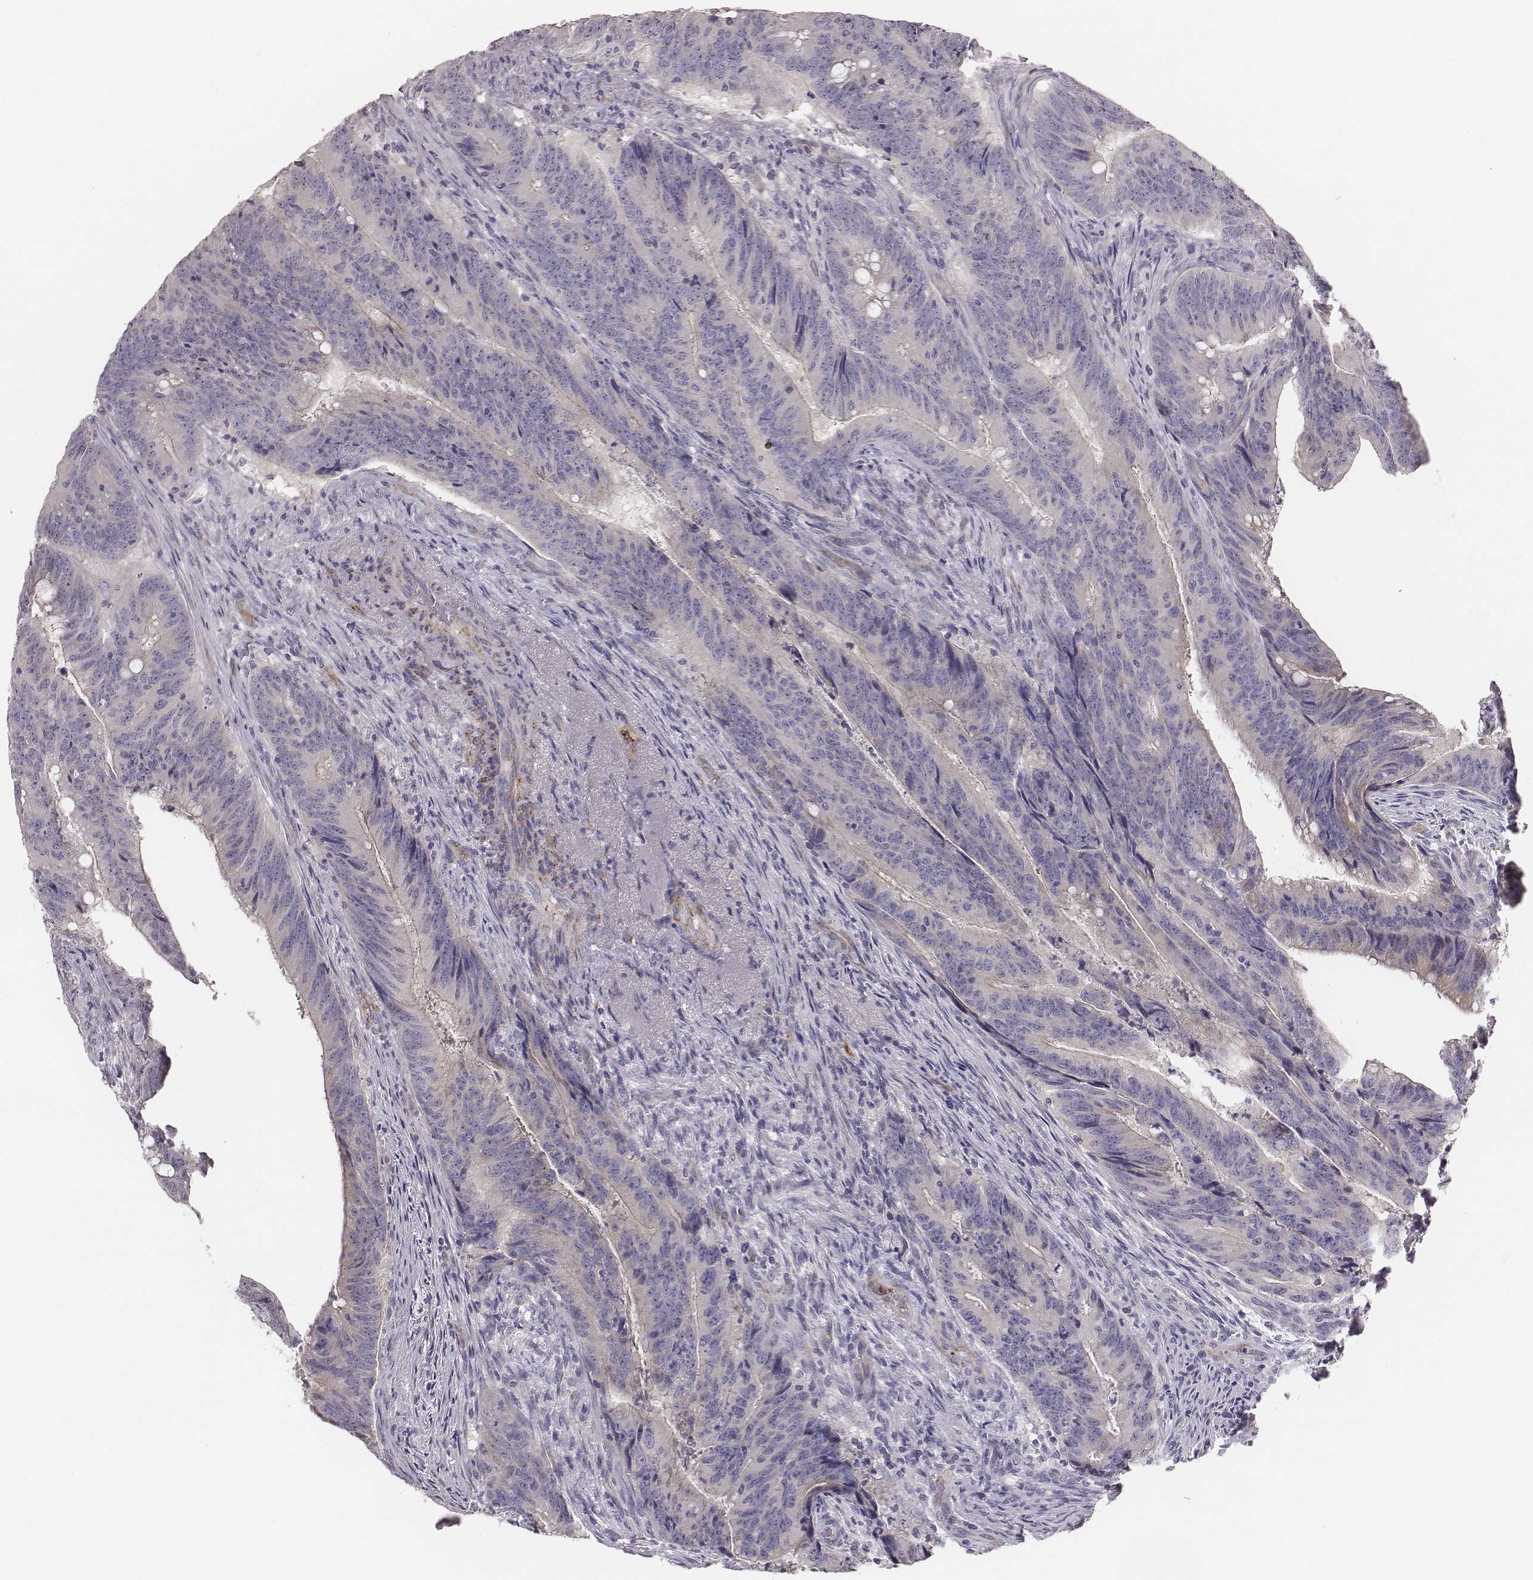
{"staining": {"intensity": "negative", "quantity": "none", "location": "none"}, "tissue": "colorectal cancer", "cell_type": "Tumor cells", "image_type": "cancer", "snomed": [{"axis": "morphology", "description": "Adenocarcinoma, NOS"}, {"axis": "topography", "description": "Colon"}], "caption": "Immunohistochemistry micrograph of neoplastic tissue: colorectal cancer stained with DAB shows no significant protein staining in tumor cells. (DAB (3,3'-diaminobenzidine) immunohistochemistry, high magnification).", "gene": "PRKCZ", "patient": {"sex": "female", "age": 87}}